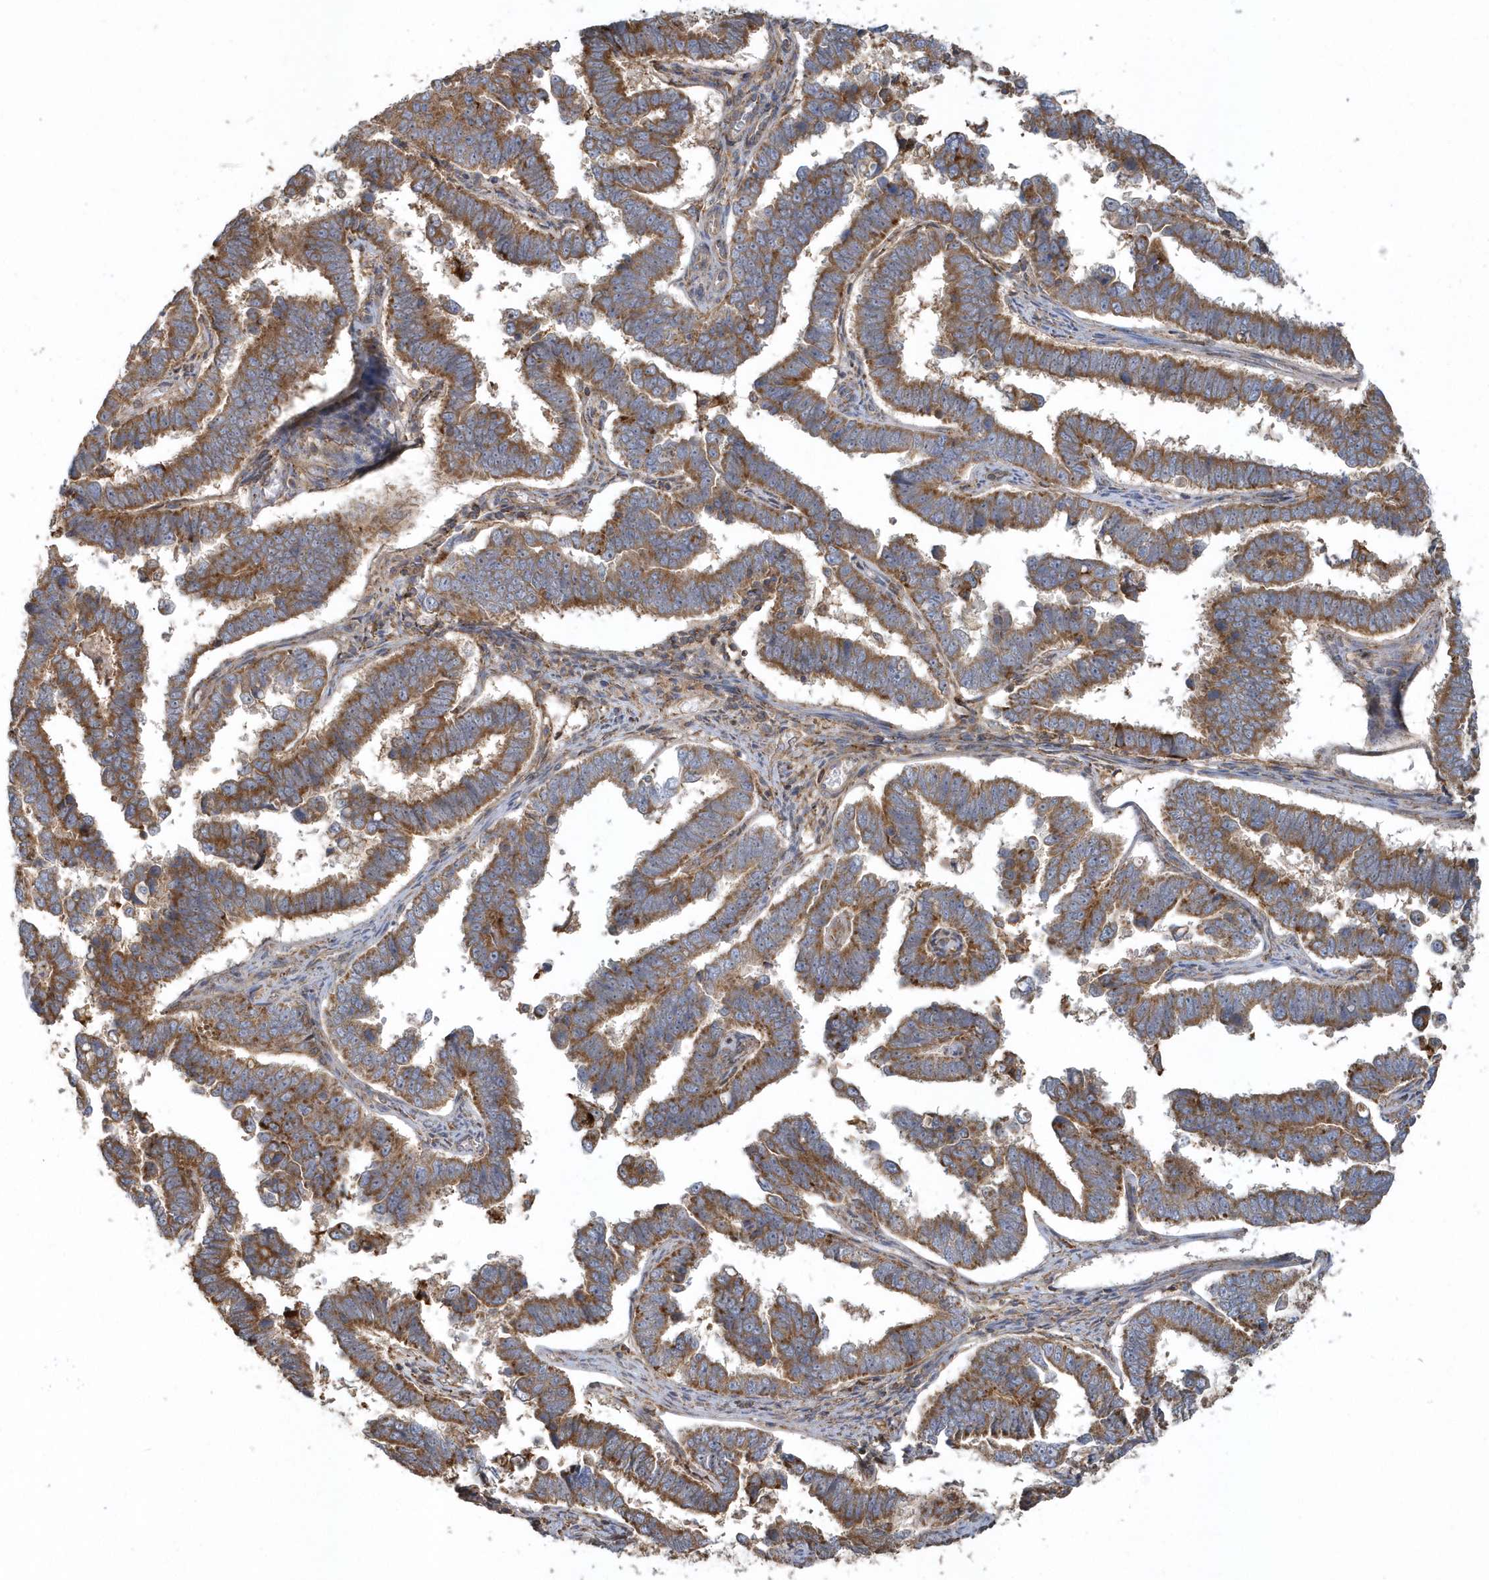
{"staining": {"intensity": "moderate", "quantity": ">75%", "location": "cytoplasmic/membranous"}, "tissue": "endometrial cancer", "cell_type": "Tumor cells", "image_type": "cancer", "snomed": [{"axis": "morphology", "description": "Adenocarcinoma, NOS"}, {"axis": "topography", "description": "Endometrium"}], "caption": "A brown stain labels moderate cytoplasmic/membranous positivity of a protein in human endometrial cancer tumor cells.", "gene": "TRAIP", "patient": {"sex": "female", "age": 75}}